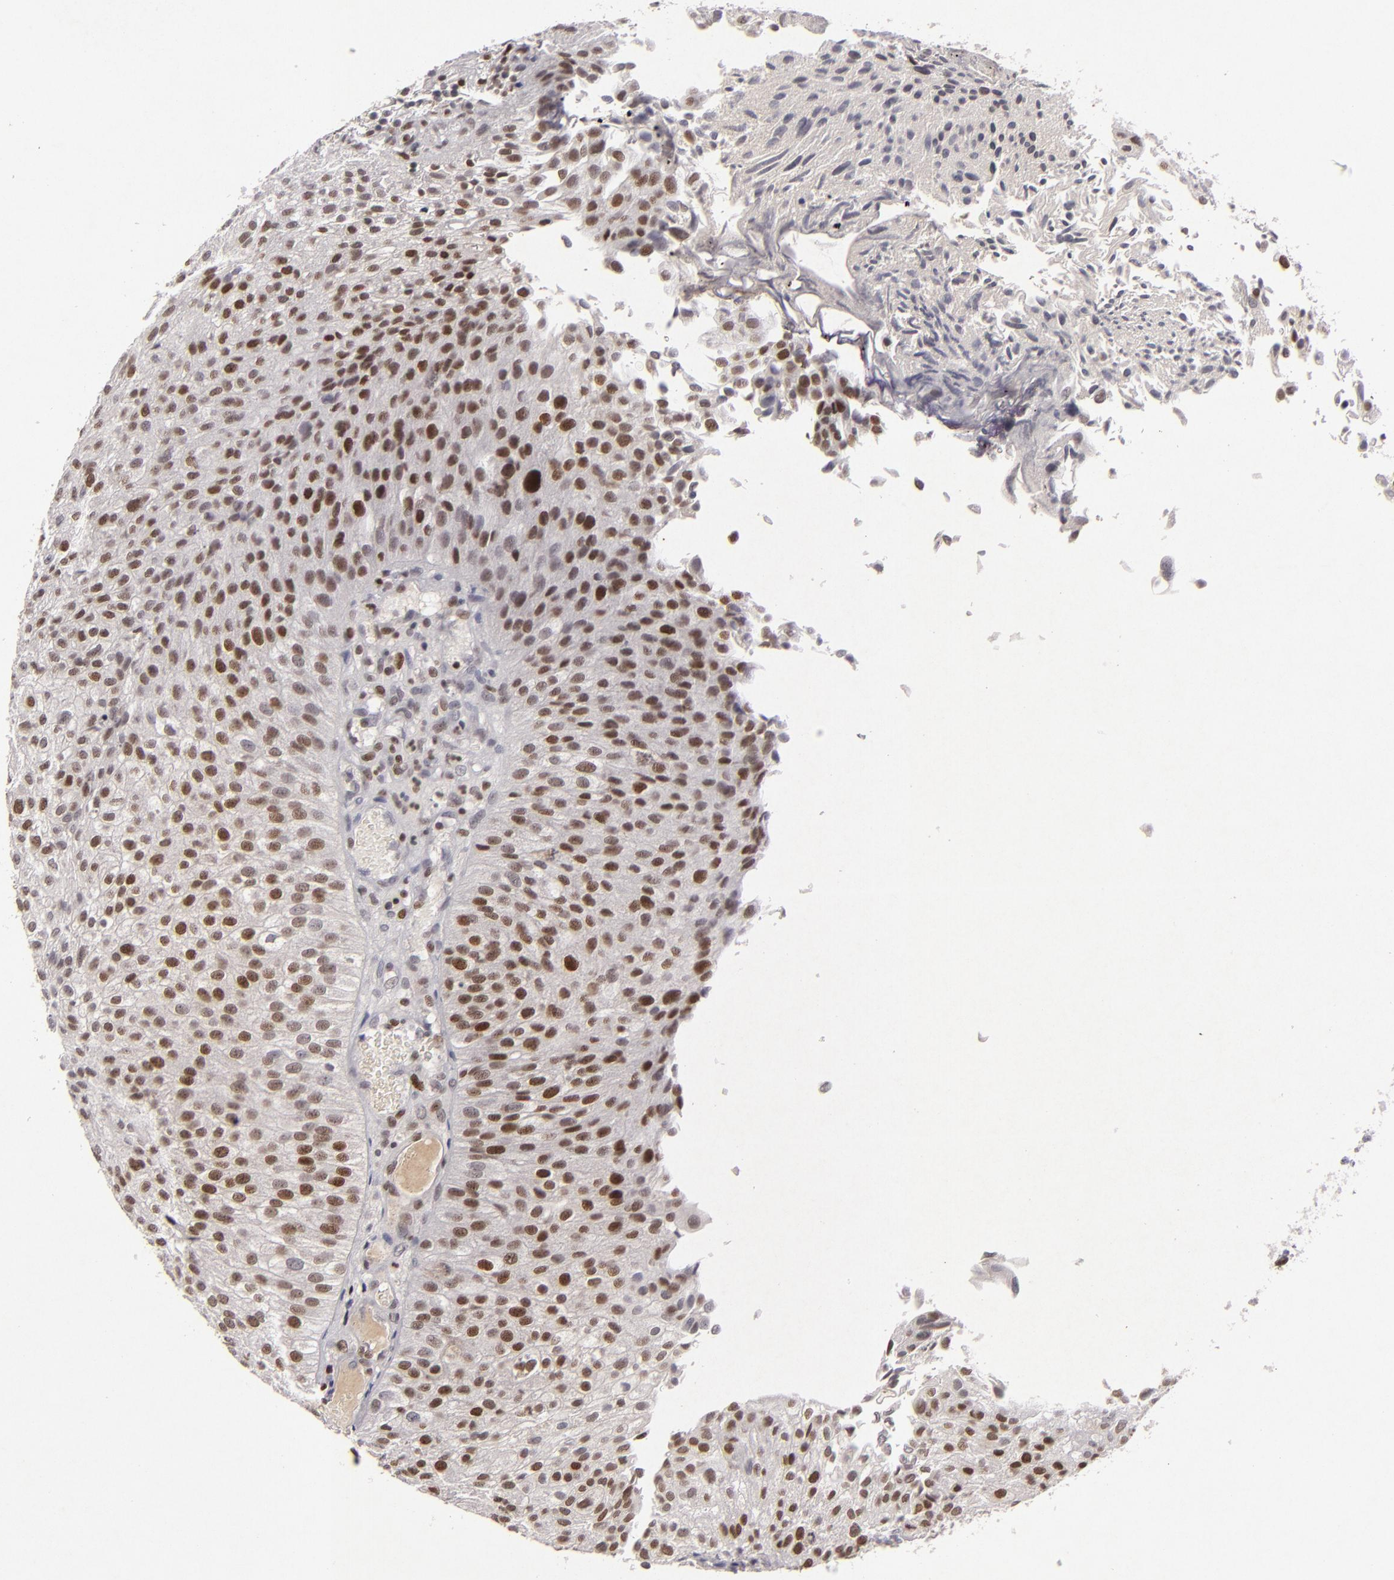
{"staining": {"intensity": "moderate", "quantity": ">75%", "location": "nuclear"}, "tissue": "urothelial cancer", "cell_type": "Tumor cells", "image_type": "cancer", "snomed": [{"axis": "morphology", "description": "Urothelial carcinoma, Low grade"}, {"axis": "topography", "description": "Urinary bladder"}], "caption": "Immunohistochemistry of urothelial carcinoma (low-grade) exhibits medium levels of moderate nuclear positivity in about >75% of tumor cells.", "gene": "FEN1", "patient": {"sex": "female", "age": 89}}